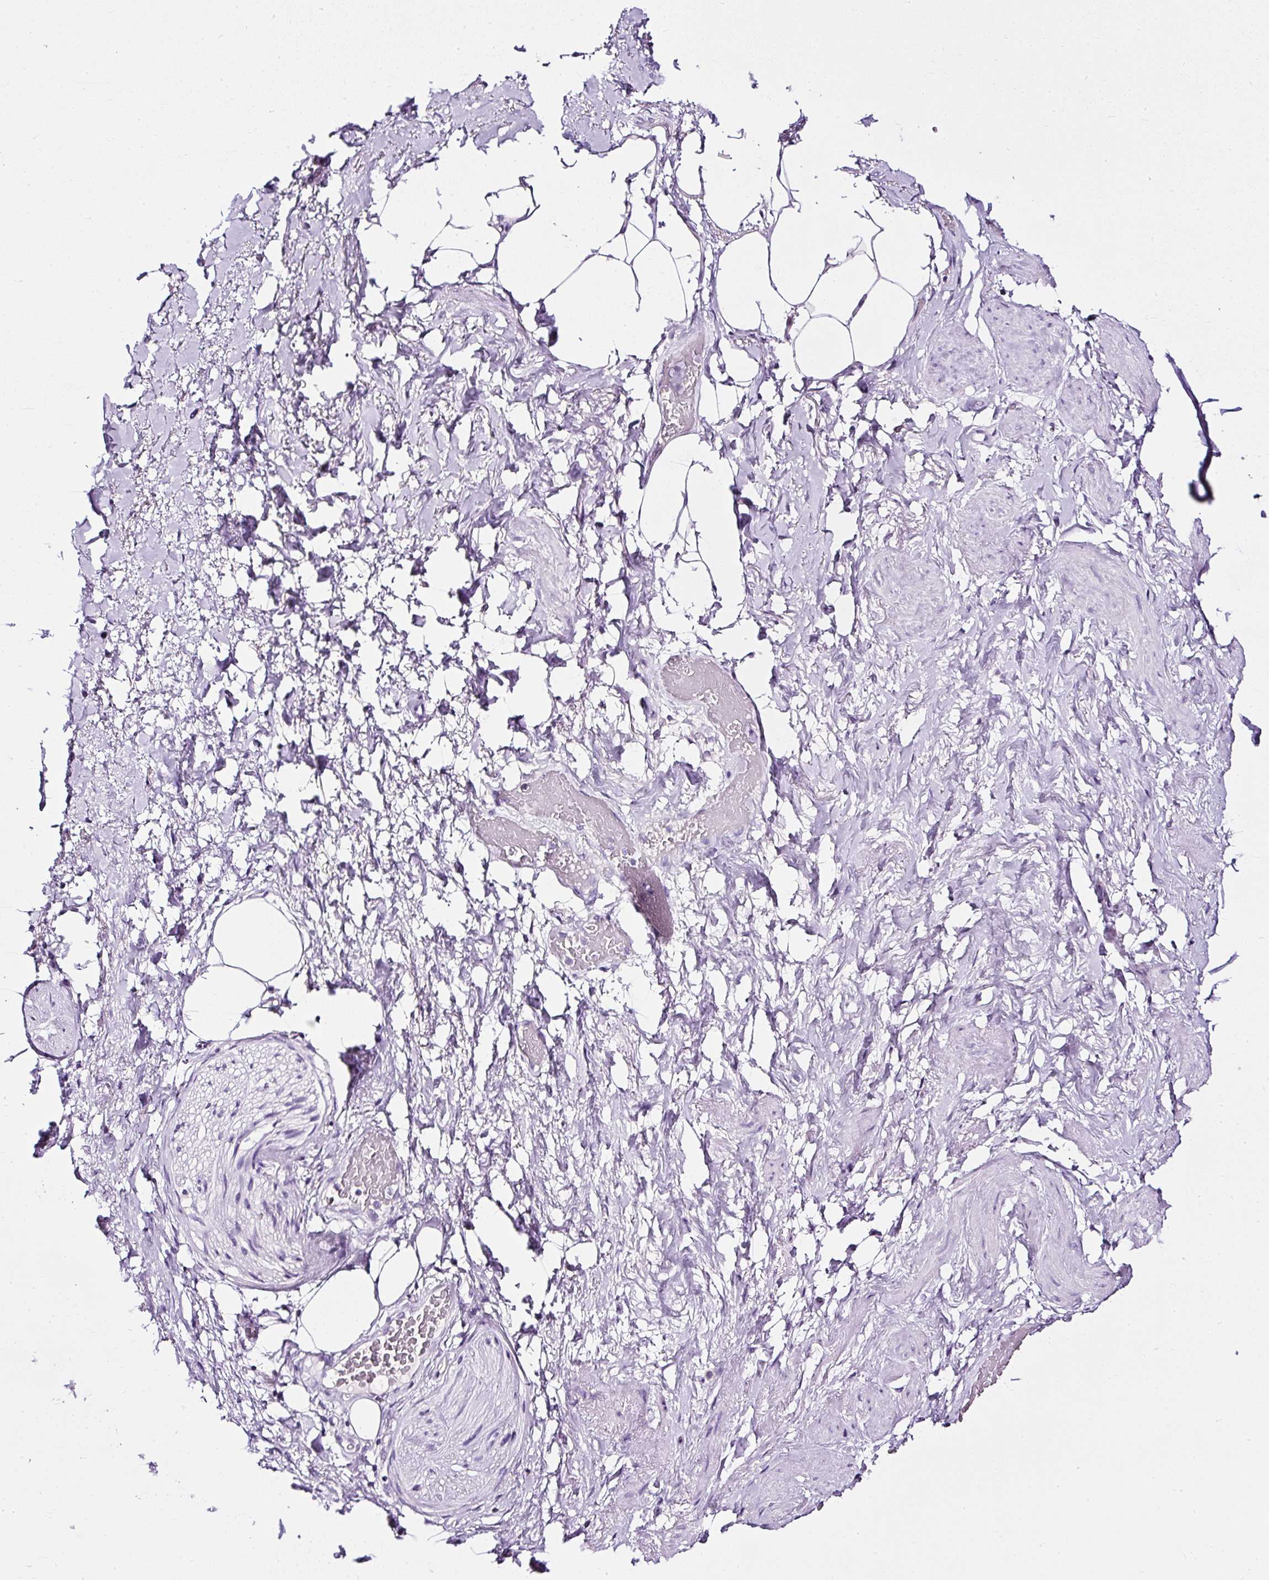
{"staining": {"intensity": "negative", "quantity": "none", "location": "none"}, "tissue": "adipose tissue", "cell_type": "Adipocytes", "image_type": "normal", "snomed": [{"axis": "morphology", "description": "Normal tissue, NOS"}, {"axis": "topography", "description": "Vagina"}, {"axis": "topography", "description": "Peripheral nerve tissue"}], "caption": "Histopathology image shows no protein positivity in adipocytes of normal adipose tissue.", "gene": "ATP2A1", "patient": {"sex": "female", "age": 71}}